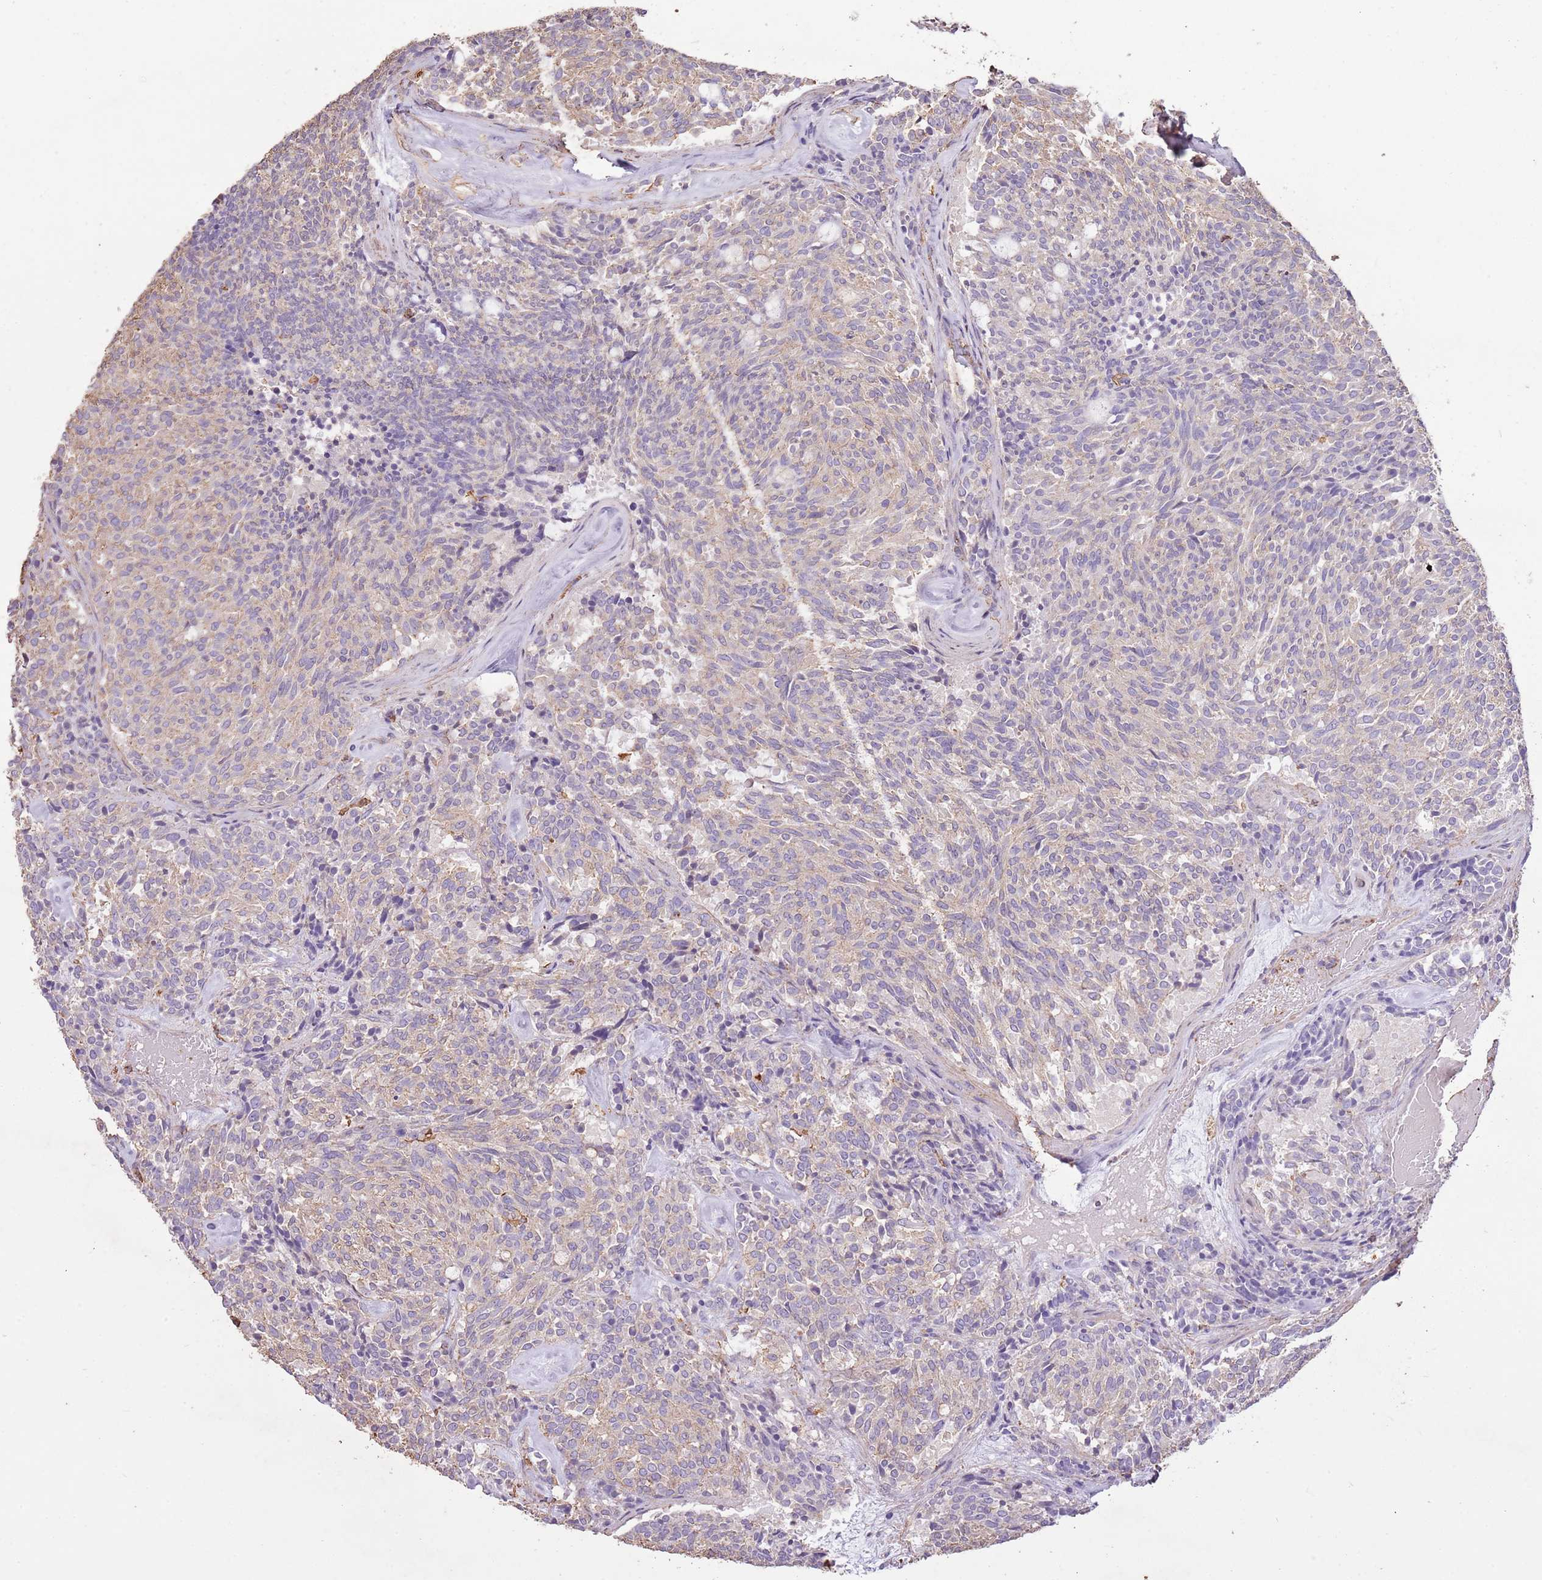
{"staining": {"intensity": "weak", "quantity": "25%-75%", "location": "cytoplasmic/membranous"}, "tissue": "carcinoid", "cell_type": "Tumor cells", "image_type": "cancer", "snomed": [{"axis": "morphology", "description": "Carcinoid, malignant, NOS"}, {"axis": "topography", "description": "Pancreas"}], "caption": "A low amount of weak cytoplasmic/membranous expression is present in about 25%-75% of tumor cells in malignant carcinoid tissue.", "gene": "ARL10", "patient": {"sex": "female", "age": 54}}